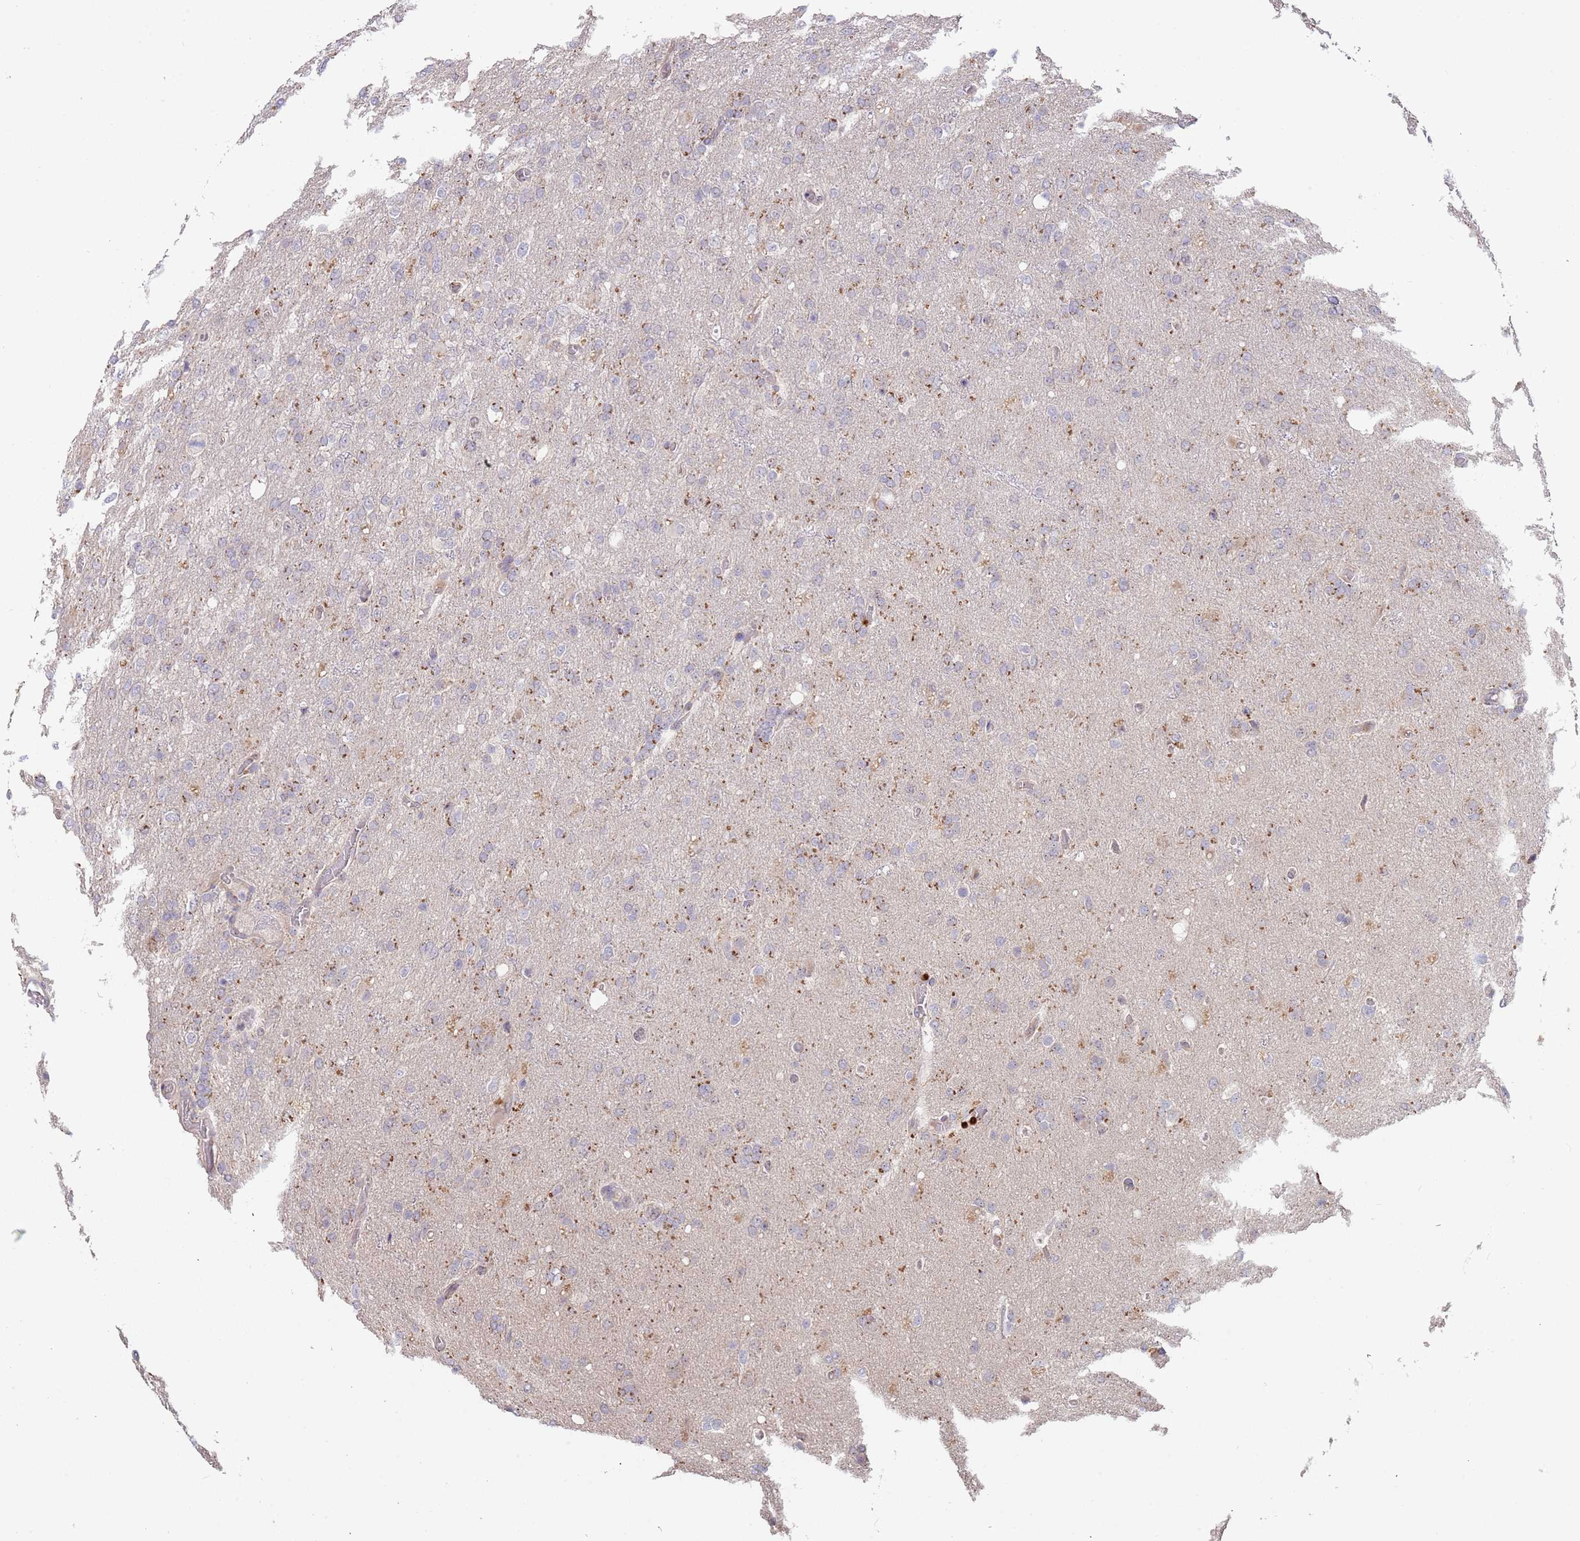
{"staining": {"intensity": "moderate", "quantity": "<25%", "location": "cytoplasmic/membranous"}, "tissue": "glioma", "cell_type": "Tumor cells", "image_type": "cancer", "snomed": [{"axis": "morphology", "description": "Glioma, malignant, High grade"}, {"axis": "topography", "description": "Brain"}], "caption": "Human glioma stained for a protein (brown) displays moderate cytoplasmic/membranous positive positivity in approximately <25% of tumor cells.", "gene": "TMEM64", "patient": {"sex": "female", "age": 74}}